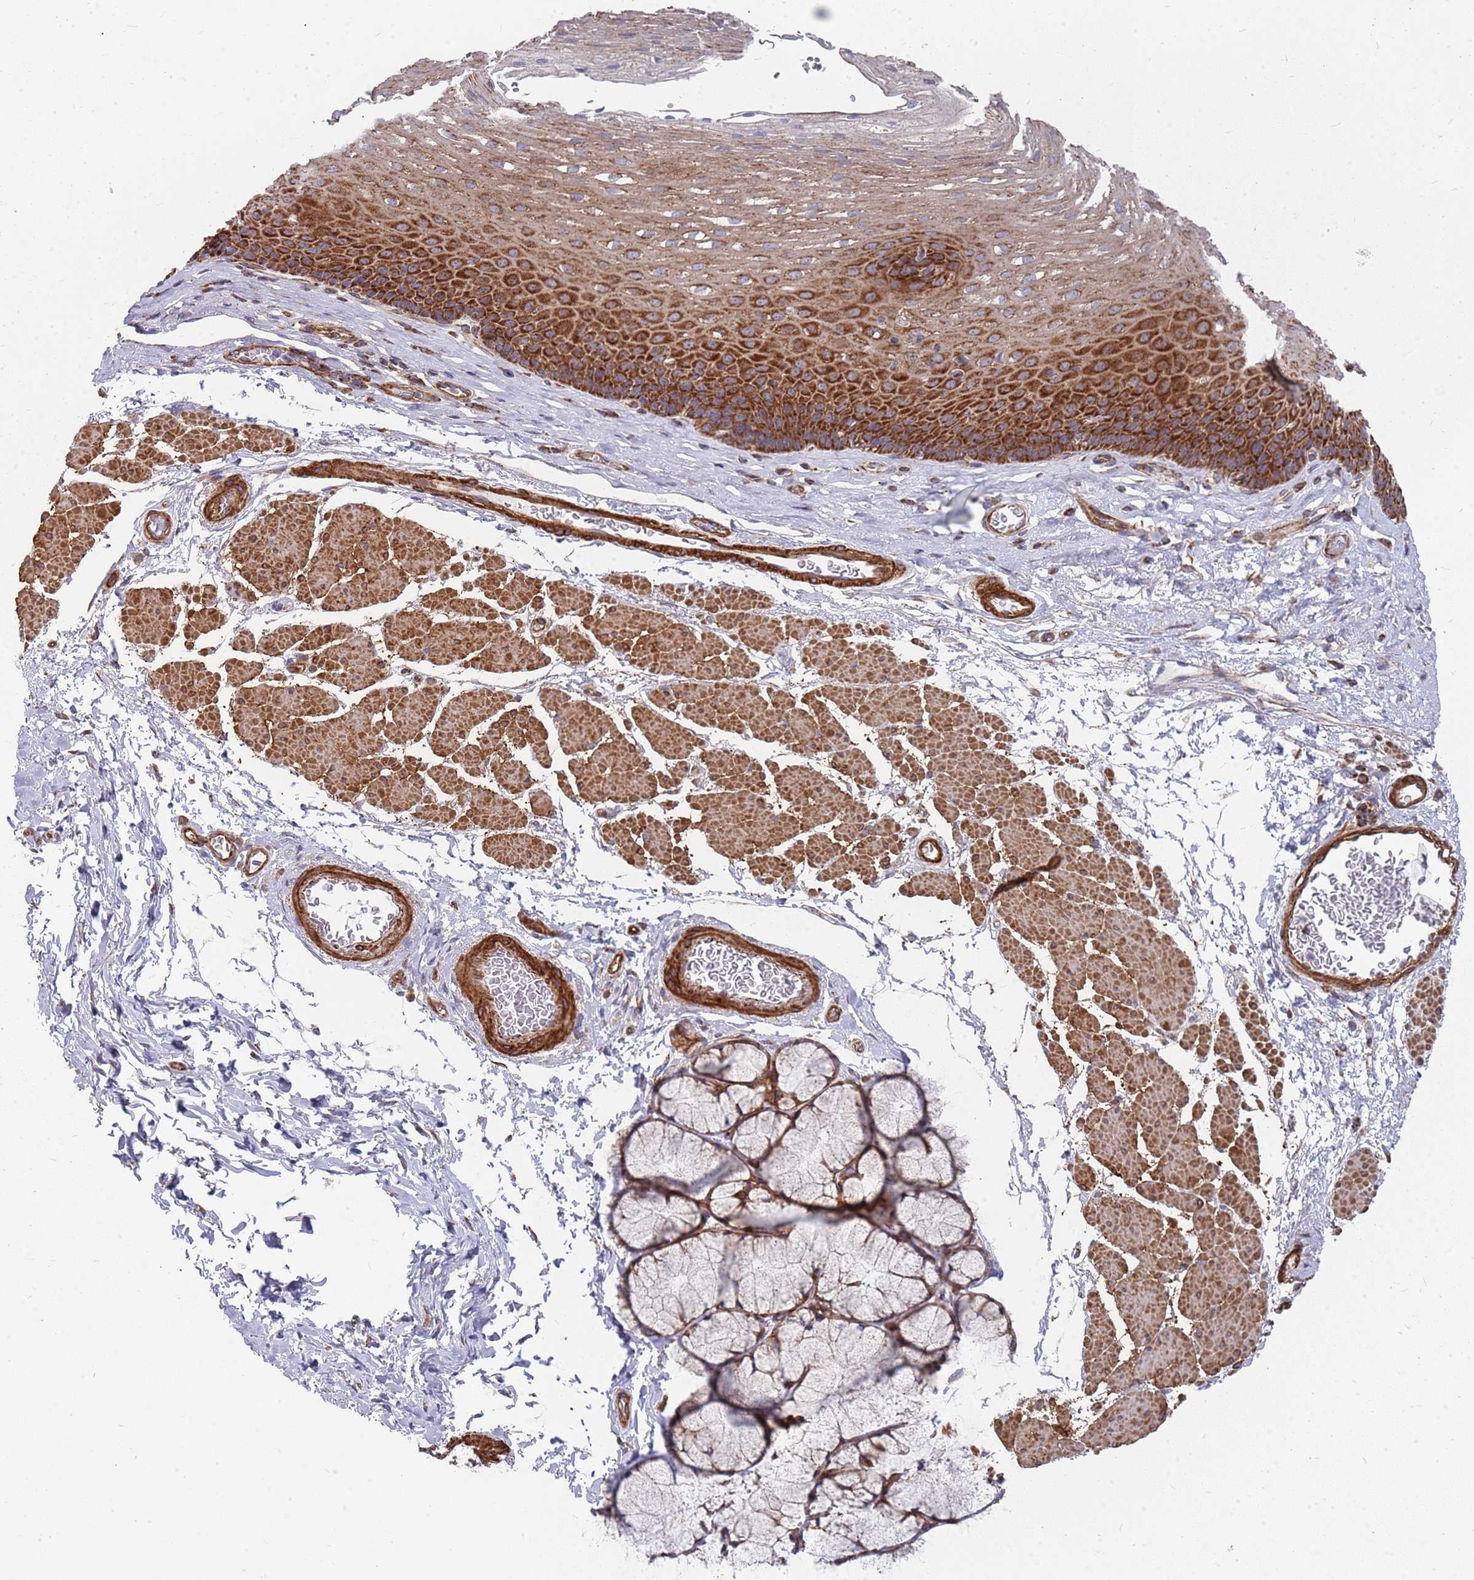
{"staining": {"intensity": "strong", "quantity": ">75%", "location": "cytoplasmic/membranous"}, "tissue": "esophagus", "cell_type": "Squamous epithelial cells", "image_type": "normal", "snomed": [{"axis": "morphology", "description": "Normal tissue, NOS"}, {"axis": "topography", "description": "Esophagus"}], "caption": "About >75% of squamous epithelial cells in normal esophagus display strong cytoplasmic/membranous protein positivity as visualized by brown immunohistochemical staining.", "gene": "WDFY3", "patient": {"sex": "female", "age": 66}}